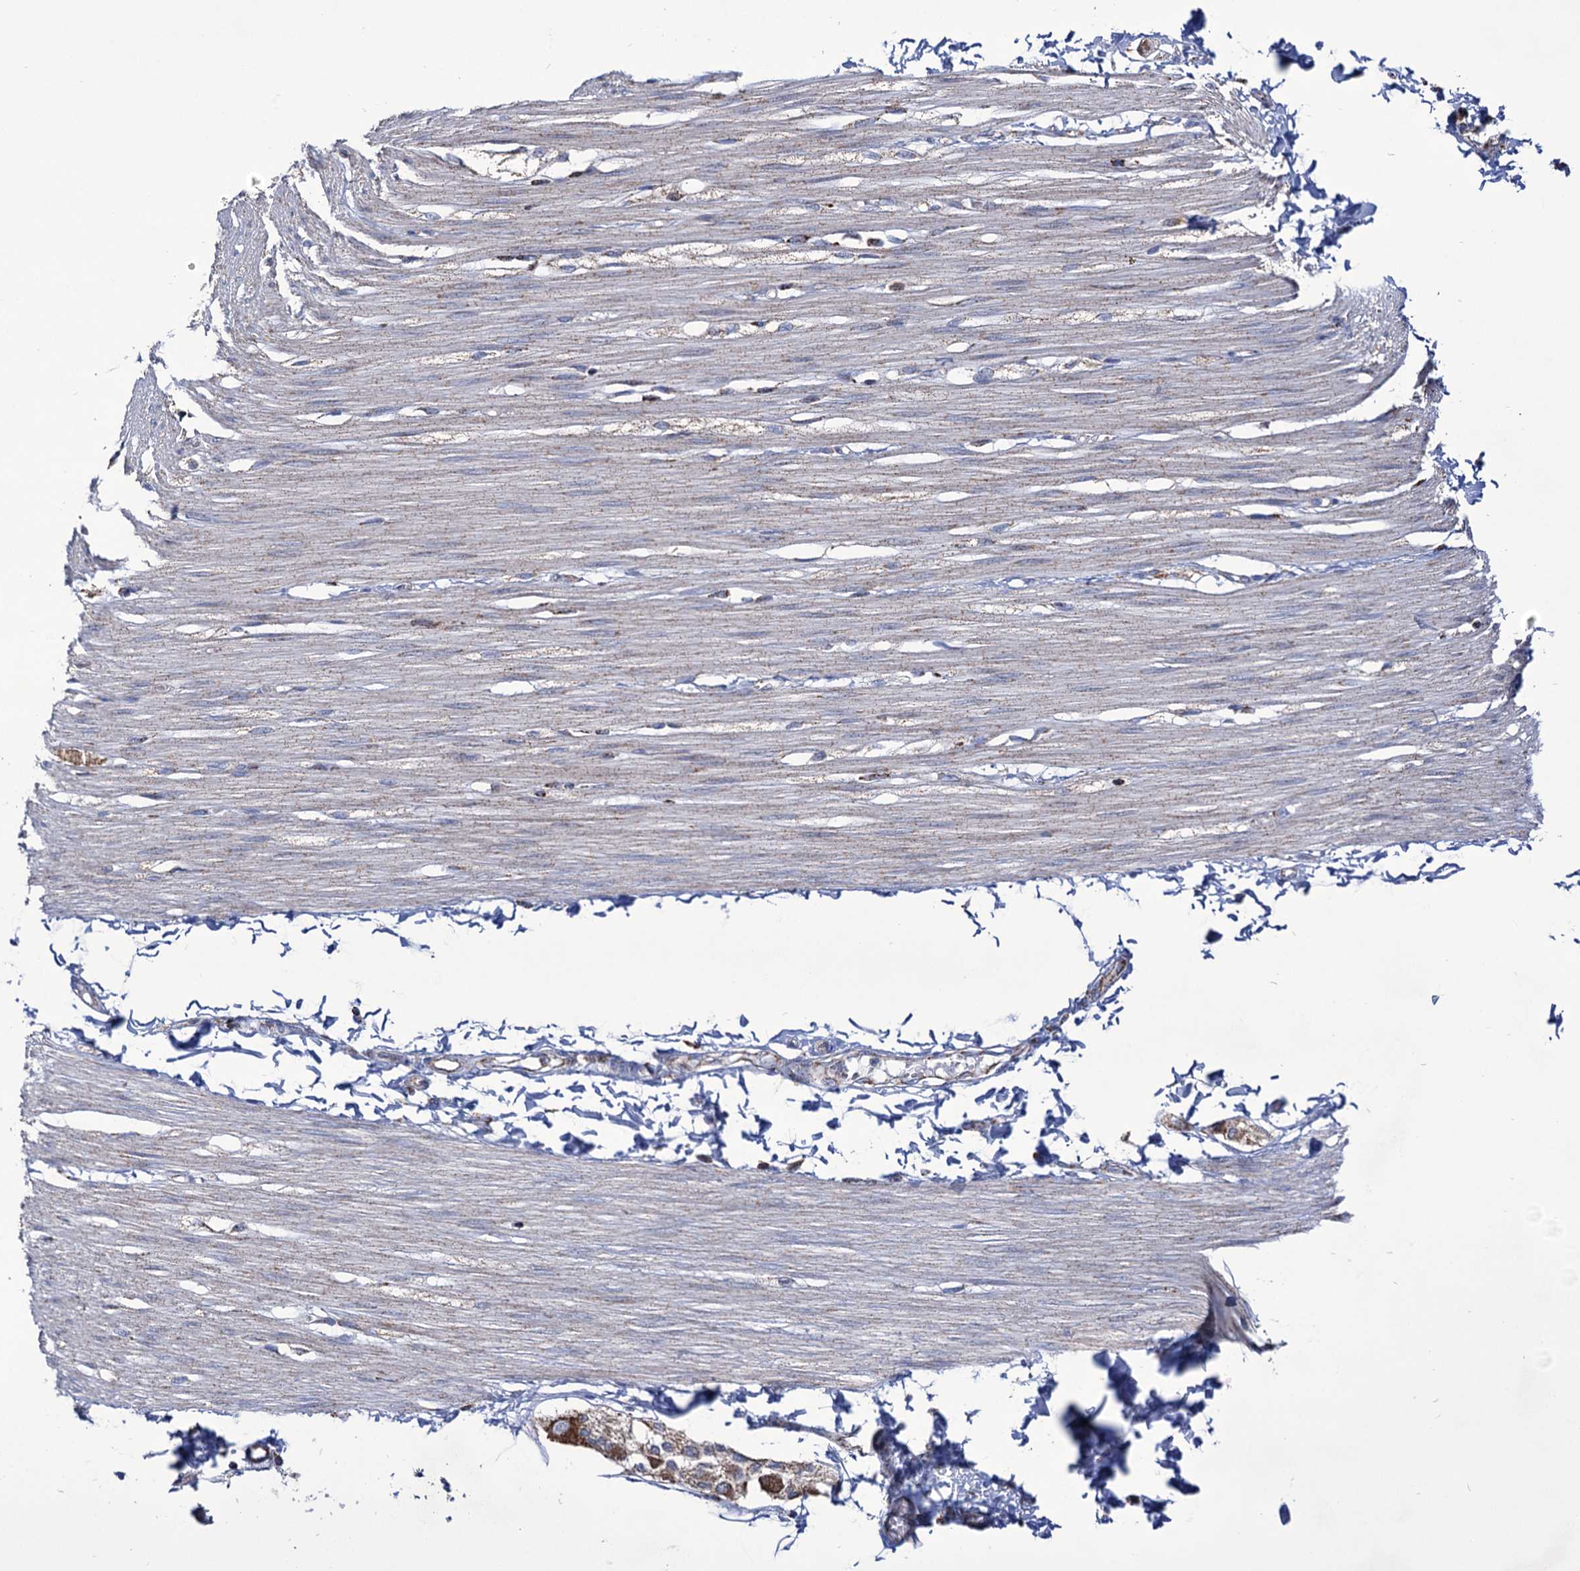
{"staining": {"intensity": "weak", "quantity": "<25%", "location": "cytoplasmic/membranous"}, "tissue": "smooth muscle", "cell_type": "Smooth muscle cells", "image_type": "normal", "snomed": [{"axis": "morphology", "description": "Normal tissue, NOS"}, {"axis": "morphology", "description": "Adenocarcinoma, NOS"}, {"axis": "topography", "description": "Colon"}, {"axis": "topography", "description": "Peripheral nerve tissue"}], "caption": "Smooth muscle cells show no significant protein positivity in benign smooth muscle. (DAB (3,3'-diaminobenzidine) immunohistochemistry visualized using brightfield microscopy, high magnification).", "gene": "ABHD10", "patient": {"sex": "male", "age": 14}}